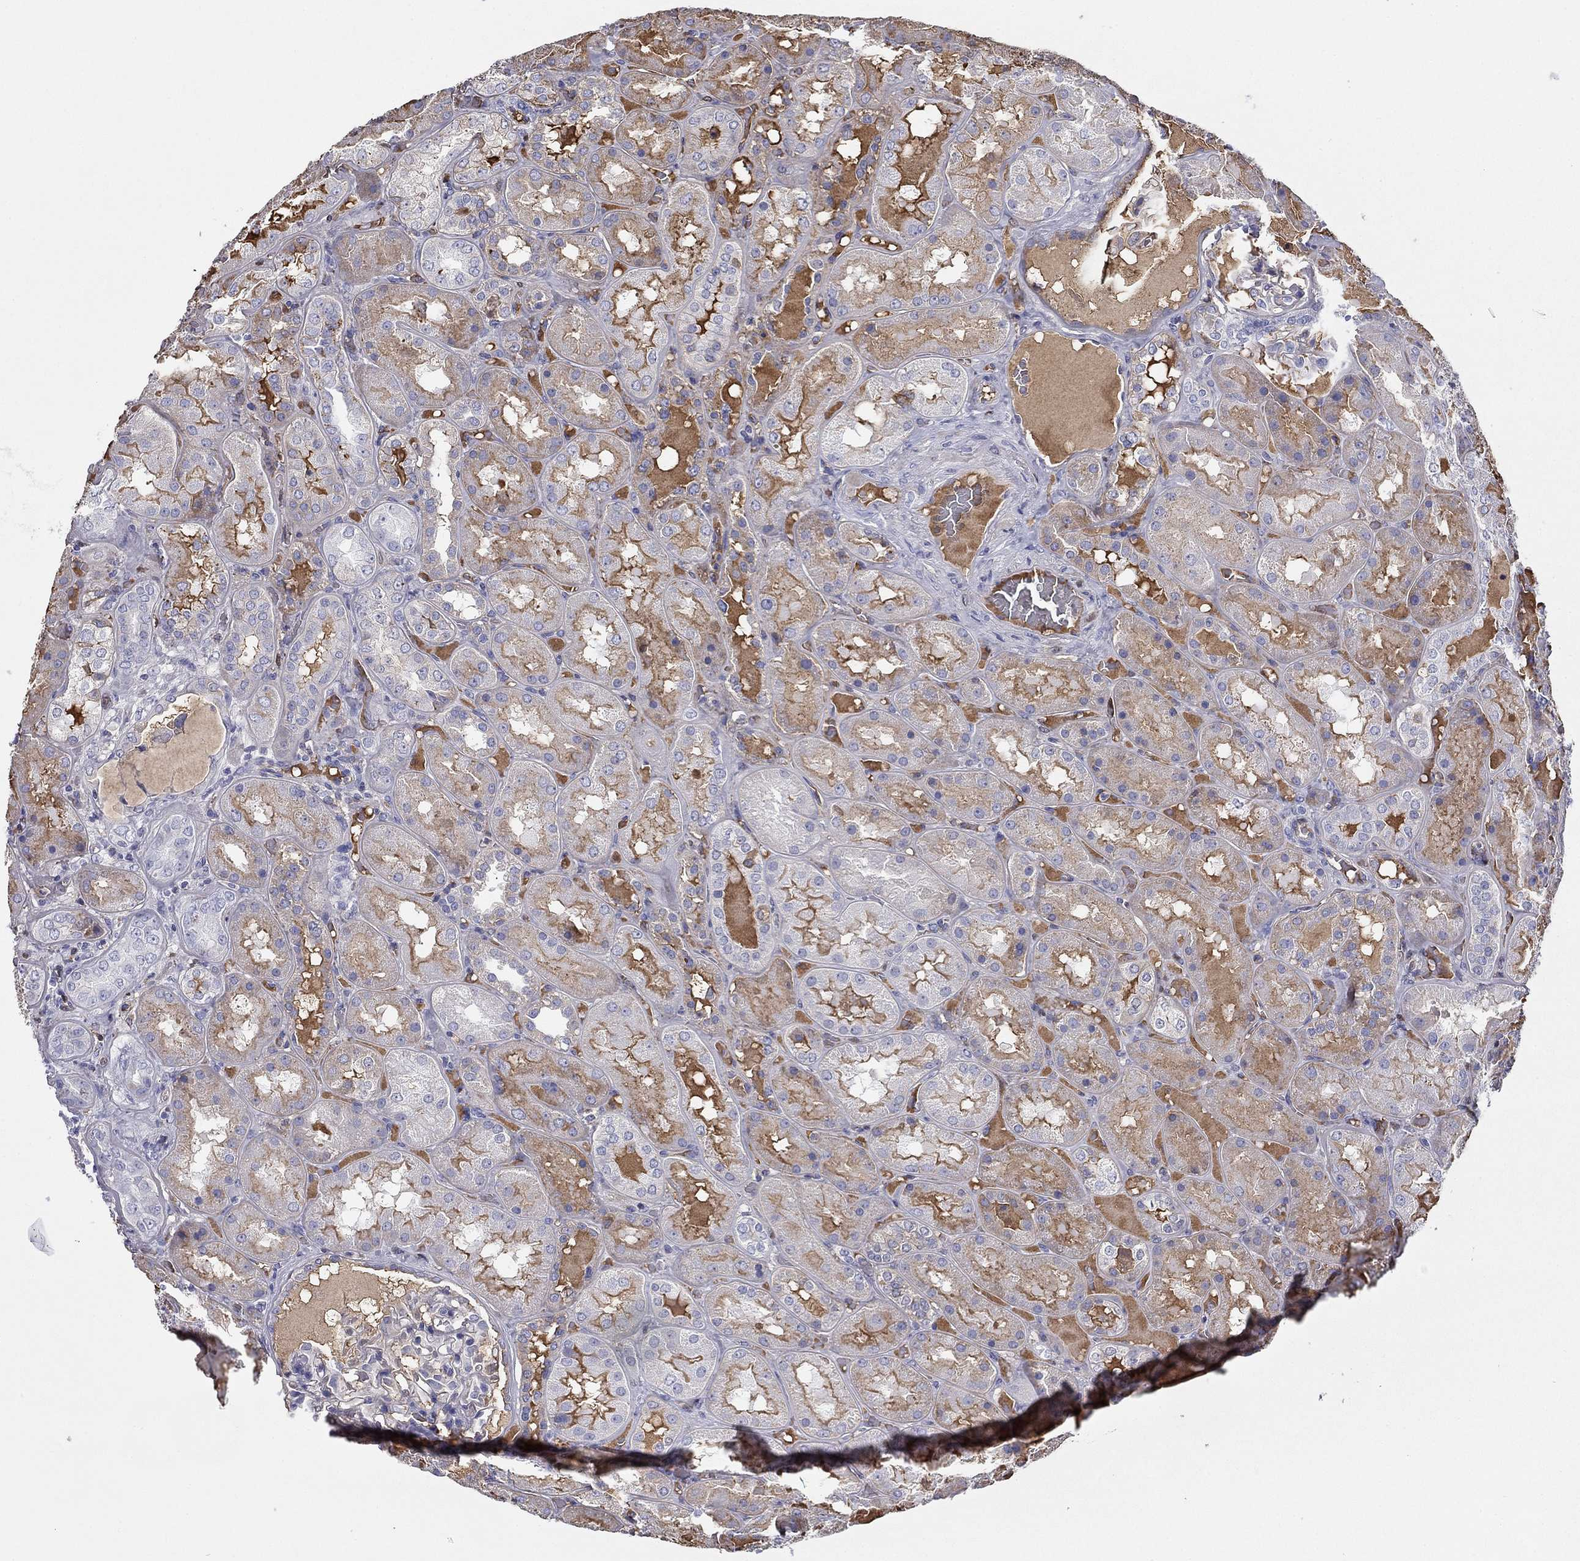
{"staining": {"intensity": "negative", "quantity": "none", "location": "none"}, "tissue": "kidney", "cell_type": "Cells in glomeruli", "image_type": "normal", "snomed": [{"axis": "morphology", "description": "Normal tissue, NOS"}, {"axis": "topography", "description": "Kidney"}], "caption": "Immunohistochemistry (IHC) of benign human kidney exhibits no positivity in cells in glomeruli.", "gene": "CPLX4", "patient": {"sex": "male", "age": 73}}